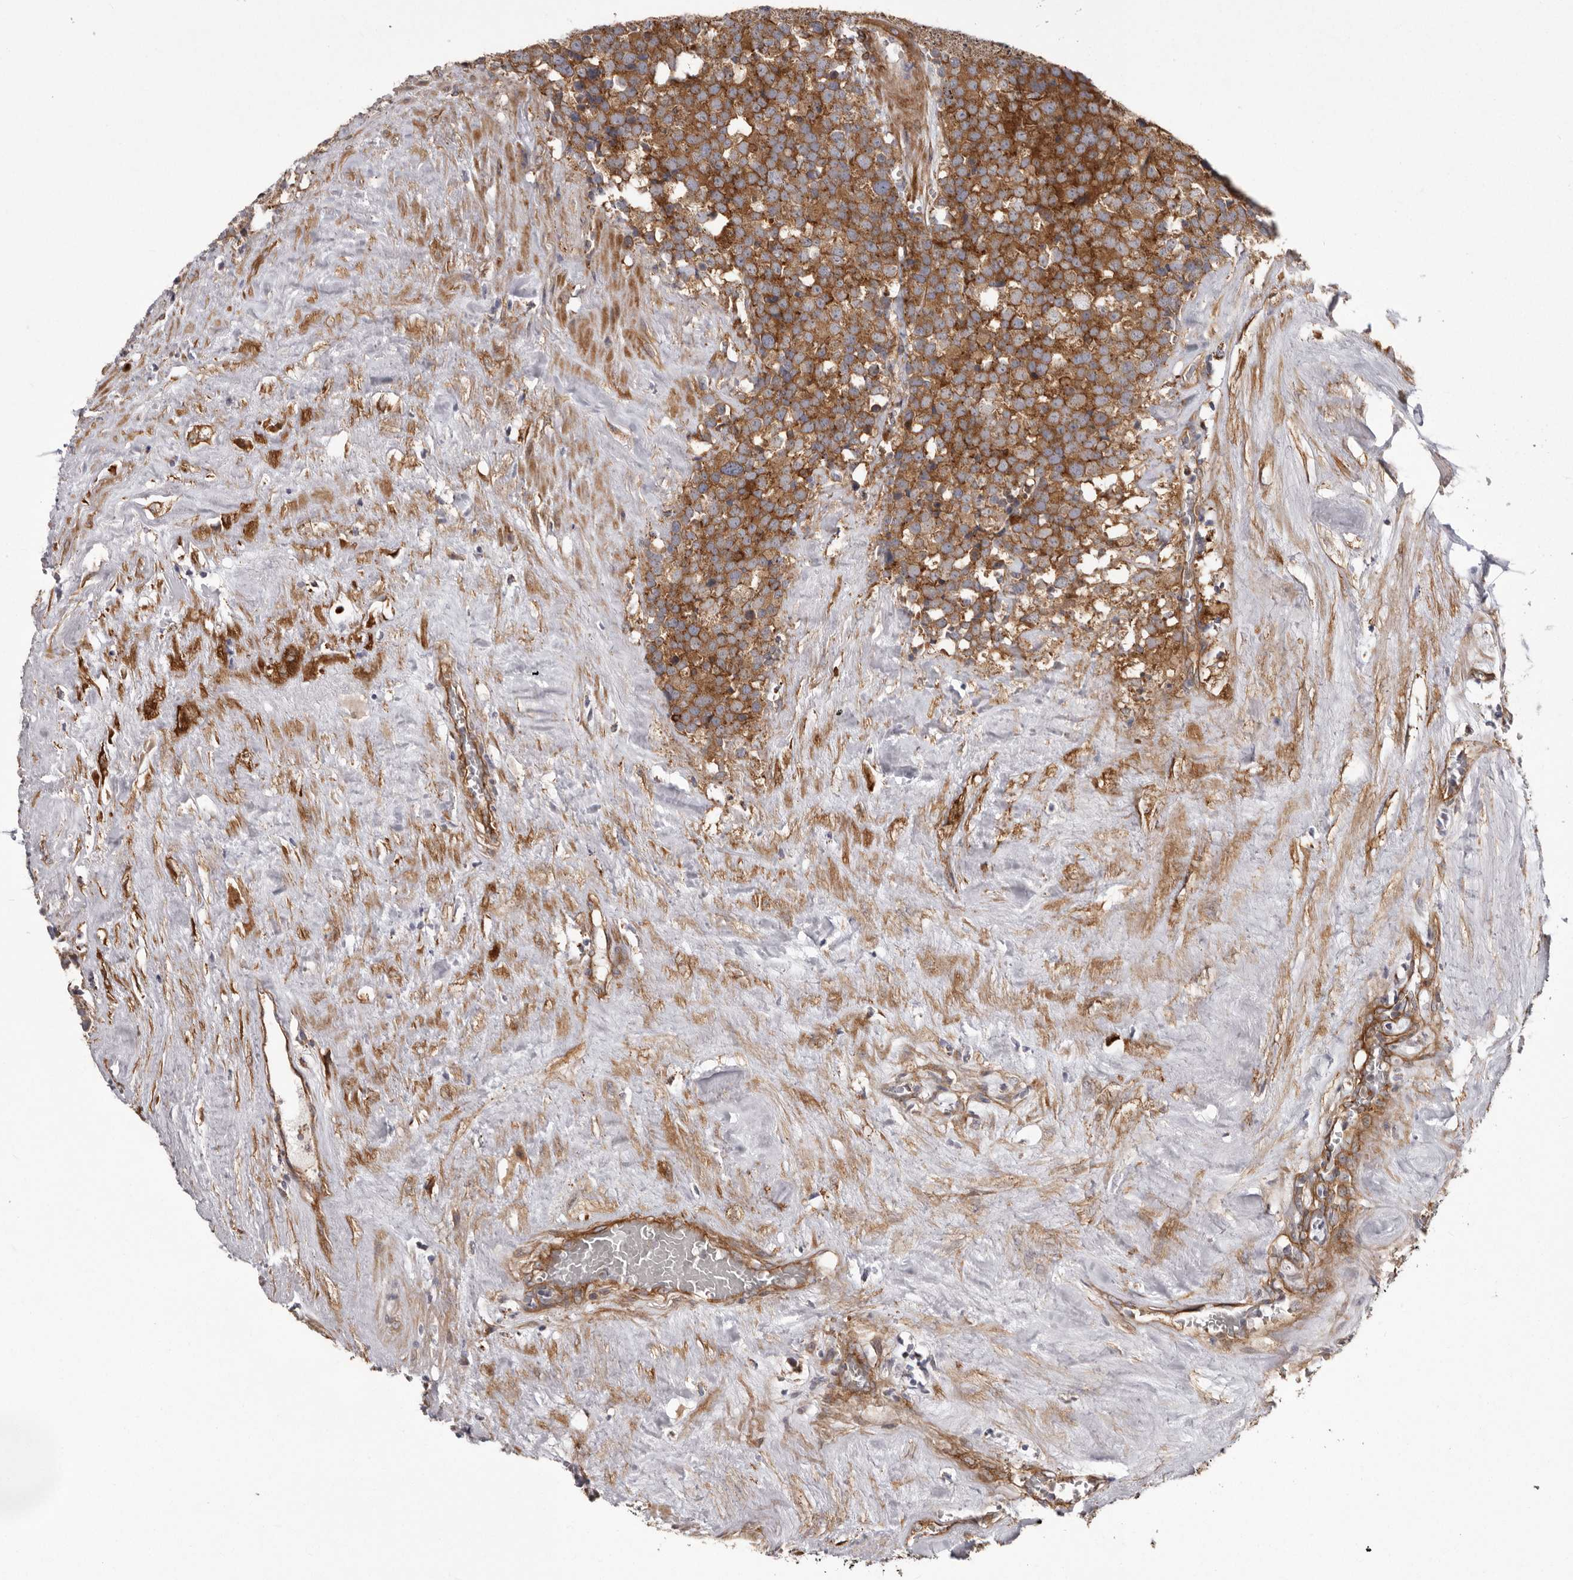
{"staining": {"intensity": "strong", "quantity": ">75%", "location": "cytoplasmic/membranous"}, "tissue": "testis cancer", "cell_type": "Tumor cells", "image_type": "cancer", "snomed": [{"axis": "morphology", "description": "Seminoma, NOS"}, {"axis": "topography", "description": "Testis"}], "caption": "A high amount of strong cytoplasmic/membranous staining is identified in about >75% of tumor cells in testis seminoma tissue.", "gene": "ENAH", "patient": {"sex": "male", "age": 71}}